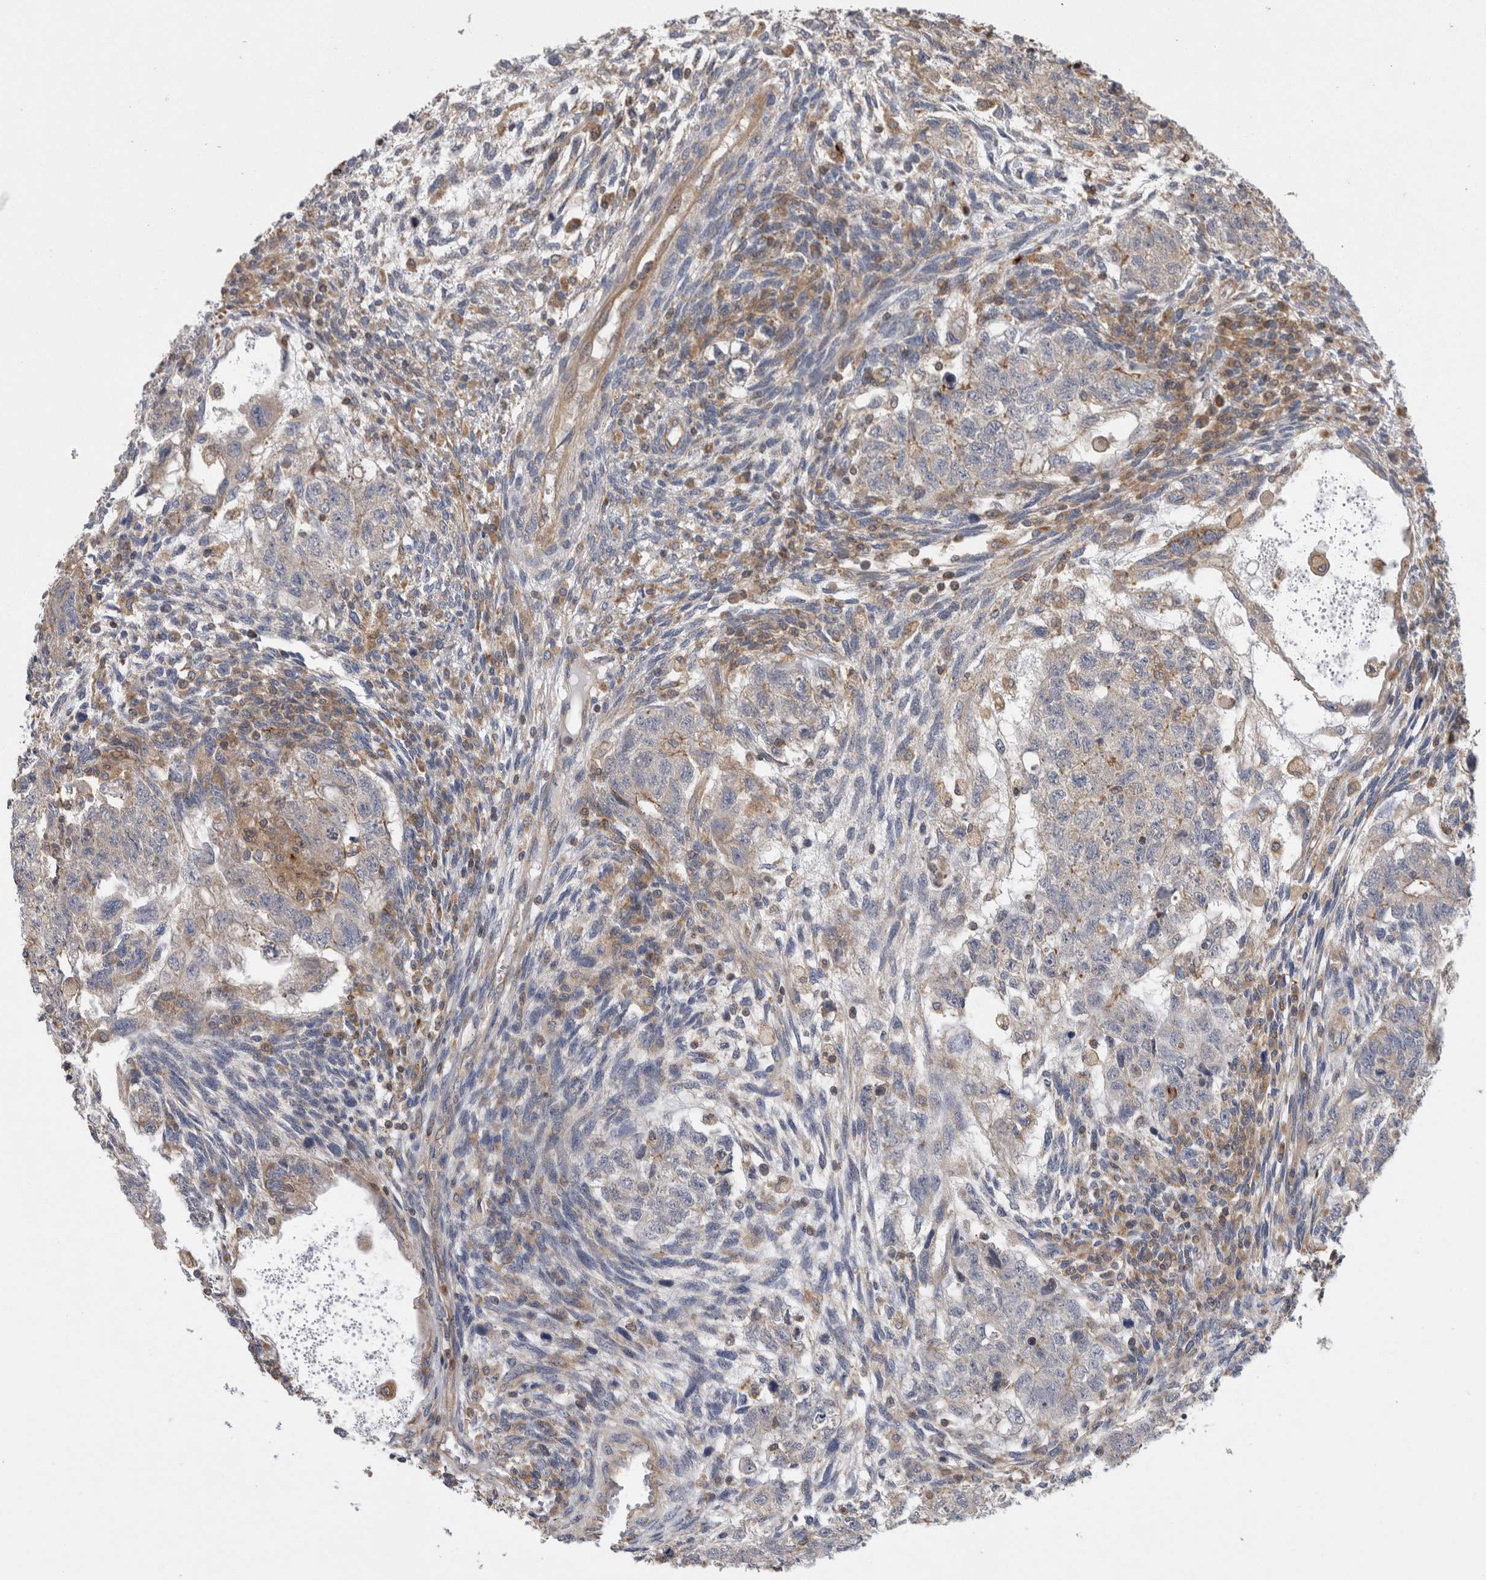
{"staining": {"intensity": "negative", "quantity": "none", "location": "none"}, "tissue": "testis cancer", "cell_type": "Tumor cells", "image_type": "cancer", "snomed": [{"axis": "morphology", "description": "Normal tissue, NOS"}, {"axis": "morphology", "description": "Carcinoma, Embryonal, NOS"}, {"axis": "topography", "description": "Testis"}], "caption": "Human testis cancer stained for a protein using immunohistochemistry (IHC) exhibits no expression in tumor cells.", "gene": "GRIK2", "patient": {"sex": "male", "age": 36}}